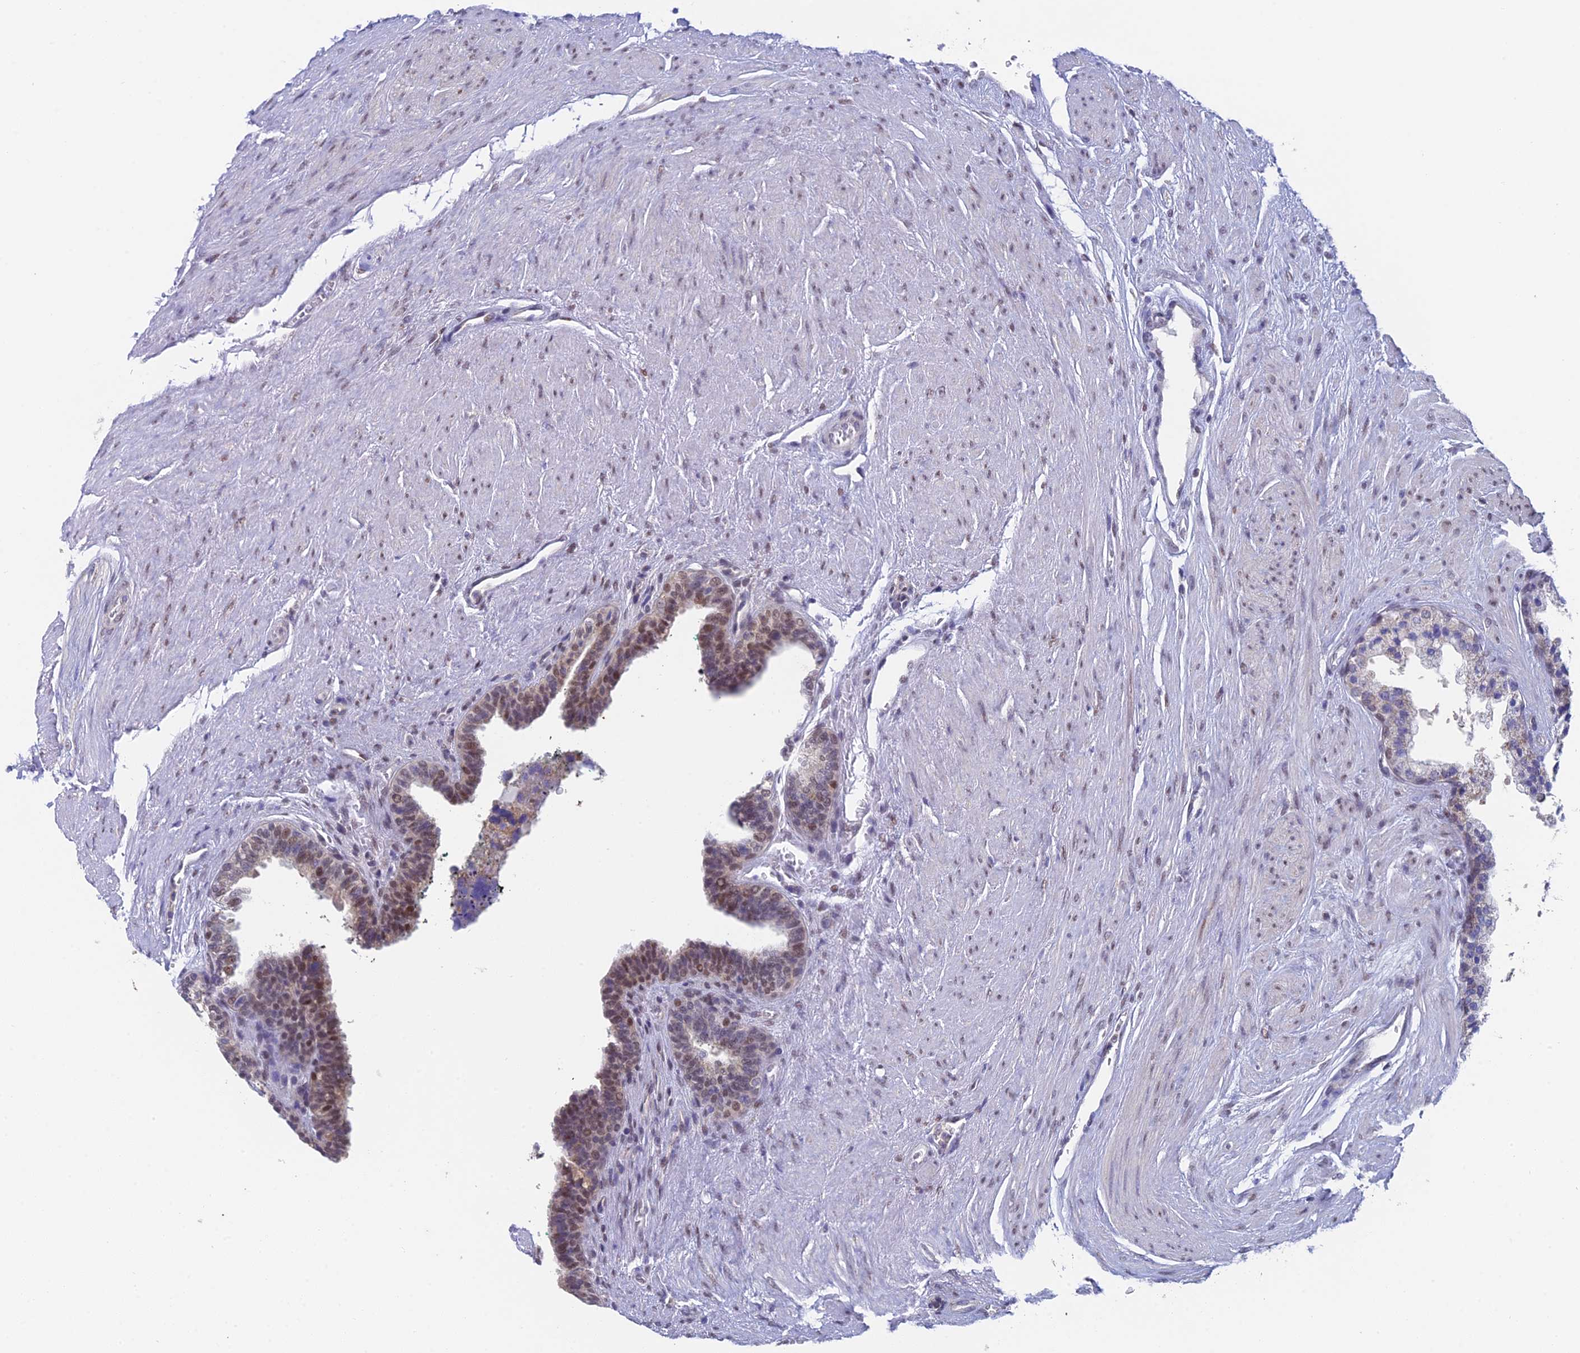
{"staining": {"intensity": "moderate", "quantity": "<25%", "location": "cytoplasmic/membranous,nuclear"}, "tissue": "prostate cancer", "cell_type": "Tumor cells", "image_type": "cancer", "snomed": [{"axis": "morphology", "description": "Adenocarcinoma, High grade"}, {"axis": "topography", "description": "Prostate"}], "caption": "Adenocarcinoma (high-grade) (prostate) tissue displays moderate cytoplasmic/membranous and nuclear staining in approximately <25% of tumor cells The staining is performed using DAB (3,3'-diaminobenzidine) brown chromogen to label protein expression. The nuclei are counter-stained blue using hematoxylin.", "gene": "MRPL17", "patient": {"sex": "male", "age": 70}}